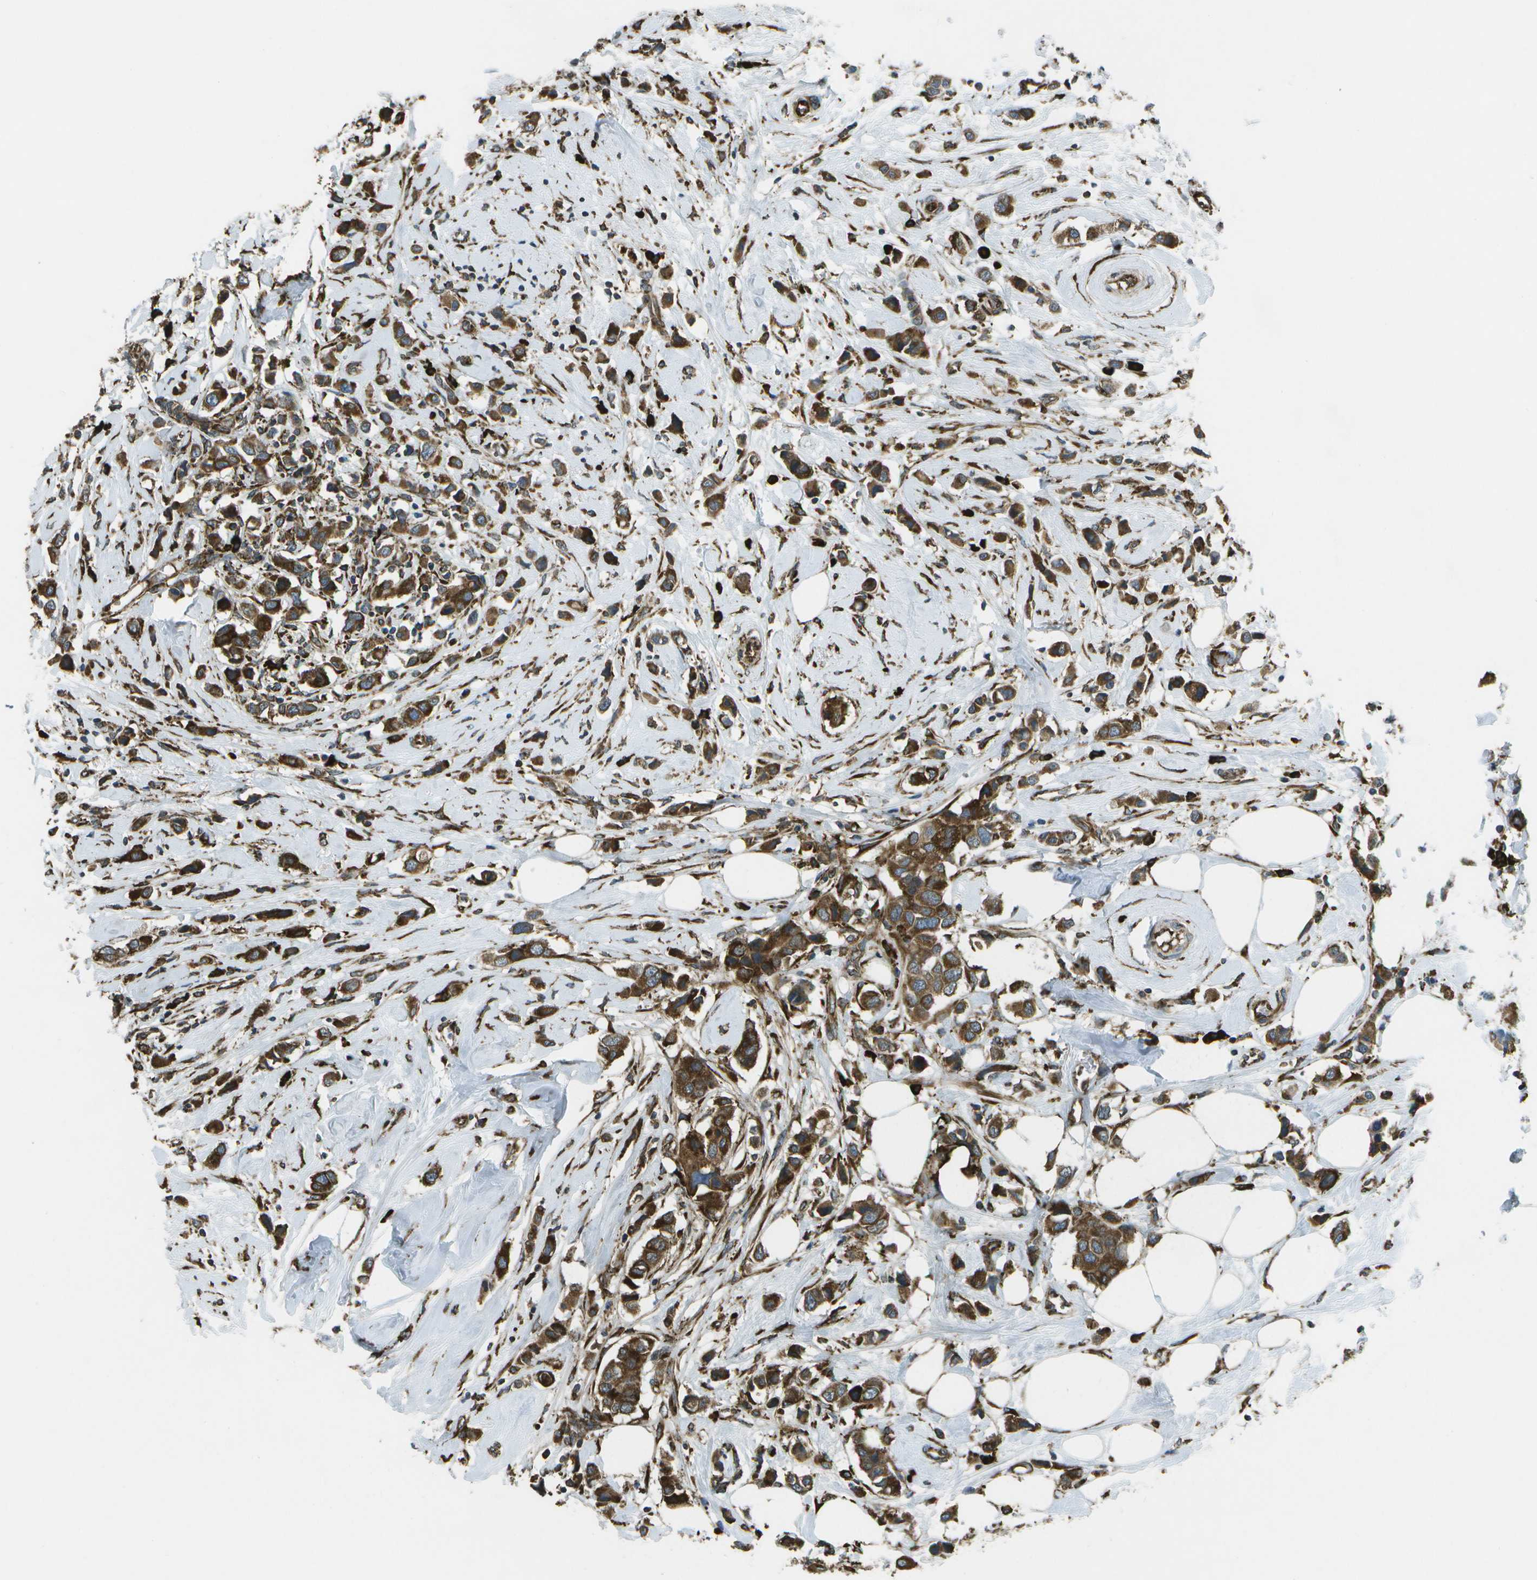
{"staining": {"intensity": "strong", "quantity": ">75%", "location": "cytoplasmic/membranous"}, "tissue": "breast cancer", "cell_type": "Tumor cells", "image_type": "cancer", "snomed": [{"axis": "morphology", "description": "Normal tissue, NOS"}, {"axis": "morphology", "description": "Duct carcinoma"}, {"axis": "topography", "description": "Breast"}], "caption": "Breast intraductal carcinoma was stained to show a protein in brown. There is high levels of strong cytoplasmic/membranous expression in about >75% of tumor cells. (Stains: DAB (3,3'-diaminobenzidine) in brown, nuclei in blue, Microscopy: brightfield microscopy at high magnification).", "gene": "PDIA4", "patient": {"sex": "female", "age": 50}}